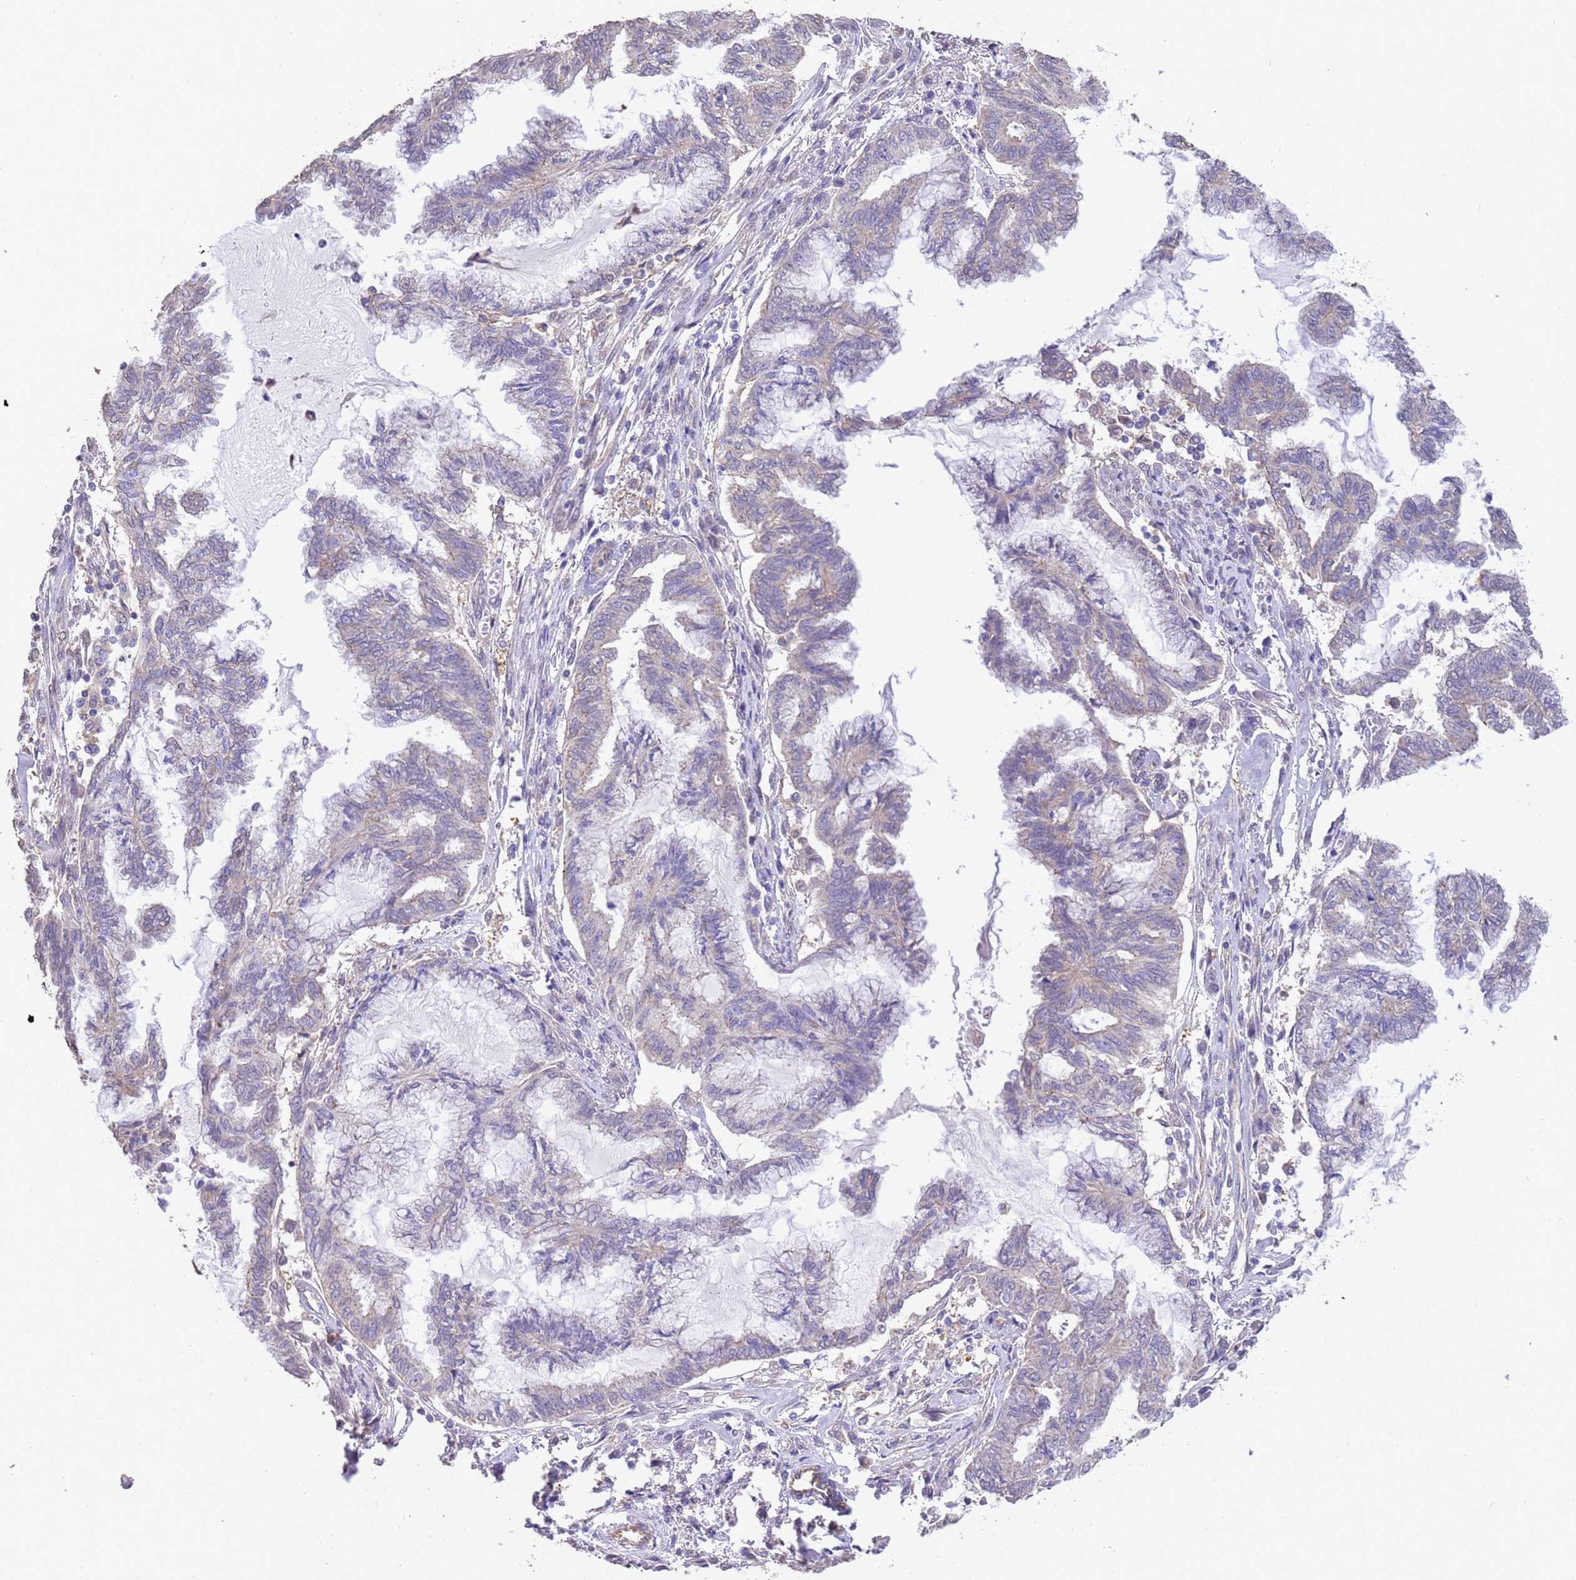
{"staining": {"intensity": "negative", "quantity": "none", "location": "none"}, "tissue": "endometrial cancer", "cell_type": "Tumor cells", "image_type": "cancer", "snomed": [{"axis": "morphology", "description": "Adenocarcinoma, NOS"}, {"axis": "topography", "description": "Endometrium"}], "caption": "Tumor cells are negative for brown protein staining in endometrial cancer (adenocarcinoma).", "gene": "NPHP1", "patient": {"sex": "female", "age": 86}}